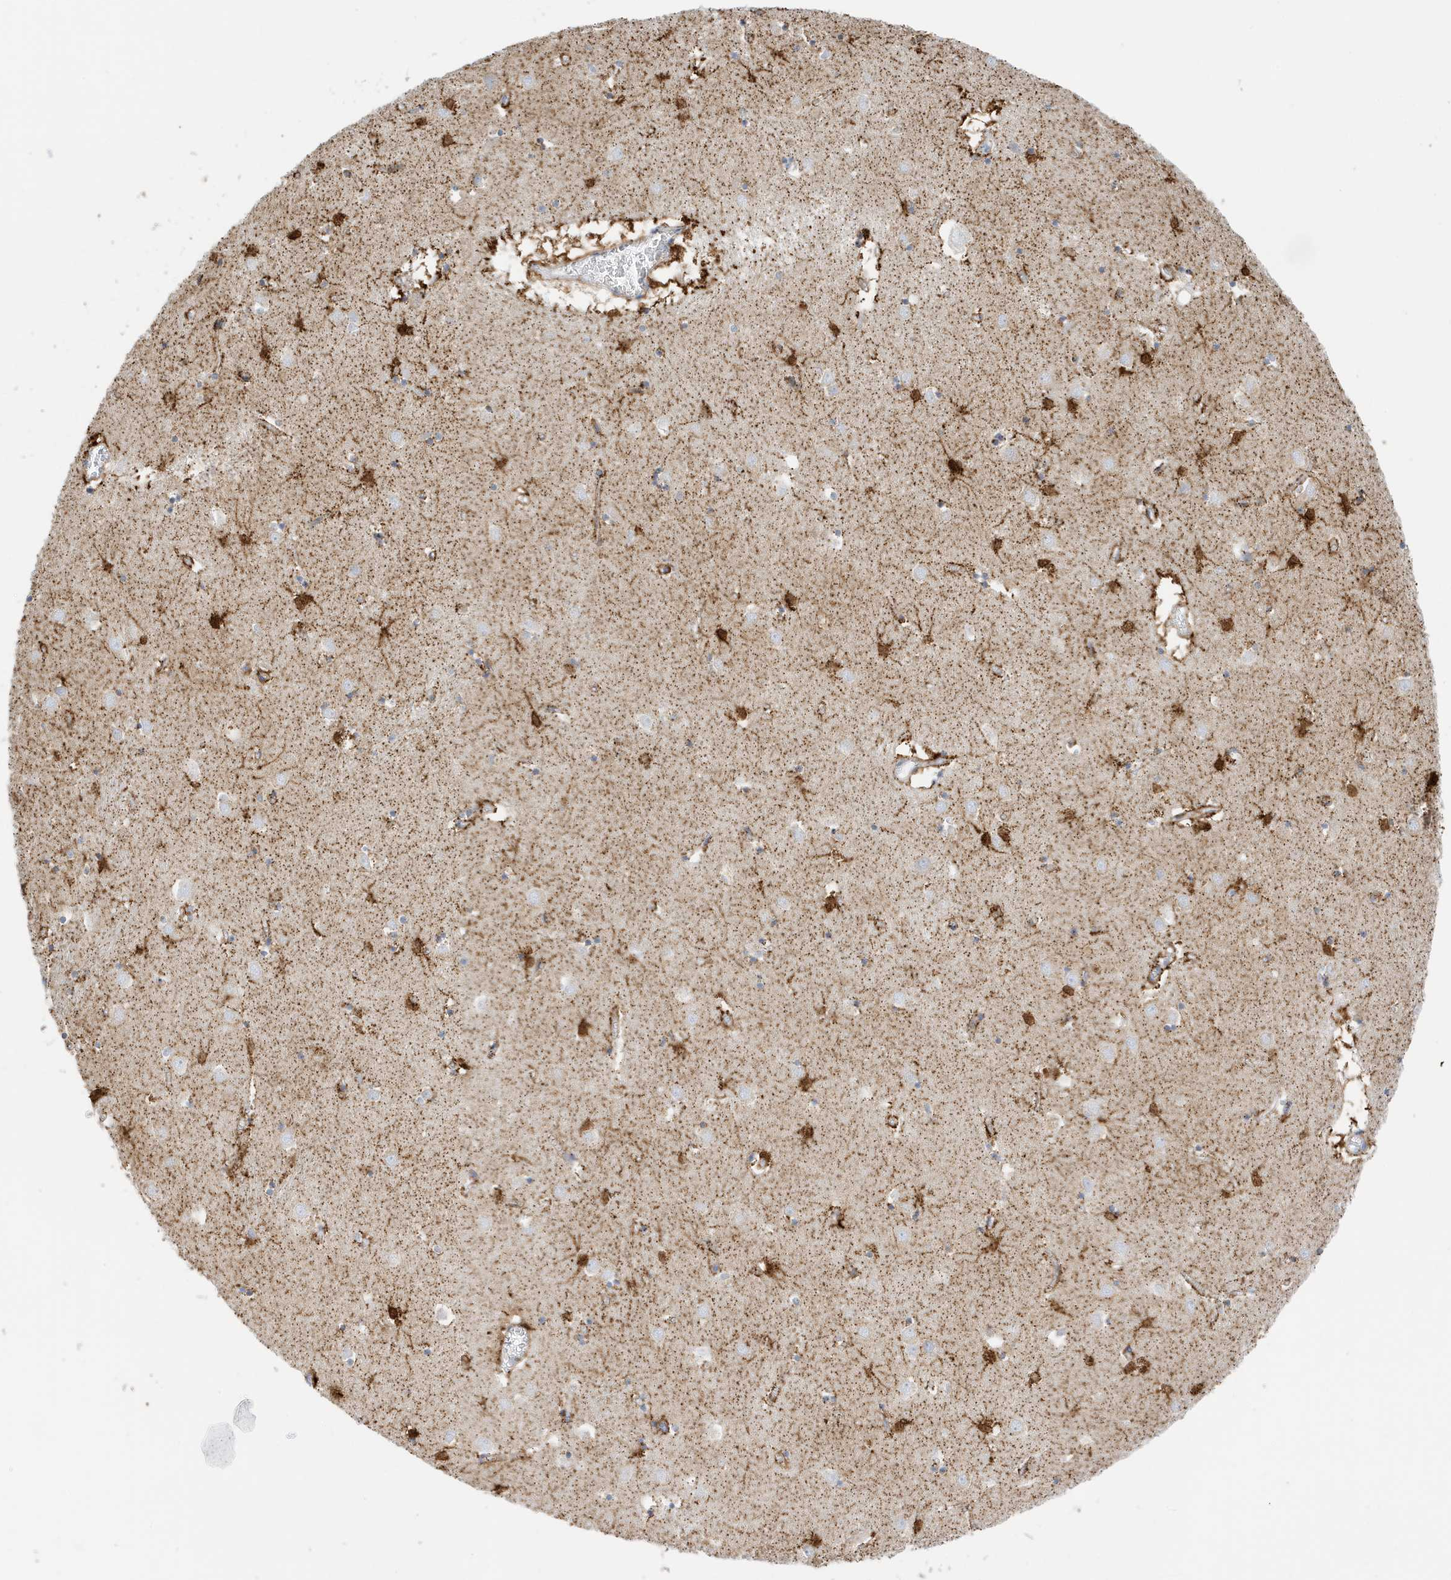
{"staining": {"intensity": "strong", "quantity": "25%-75%", "location": "cytoplasmic/membranous"}, "tissue": "caudate", "cell_type": "Glial cells", "image_type": "normal", "snomed": [{"axis": "morphology", "description": "Normal tissue, NOS"}, {"axis": "topography", "description": "Lateral ventricle wall"}], "caption": "An image showing strong cytoplasmic/membranous staining in about 25%-75% of glial cells in normal caudate, as visualized by brown immunohistochemical staining.", "gene": "CAPN13", "patient": {"sex": "male", "age": 70}}